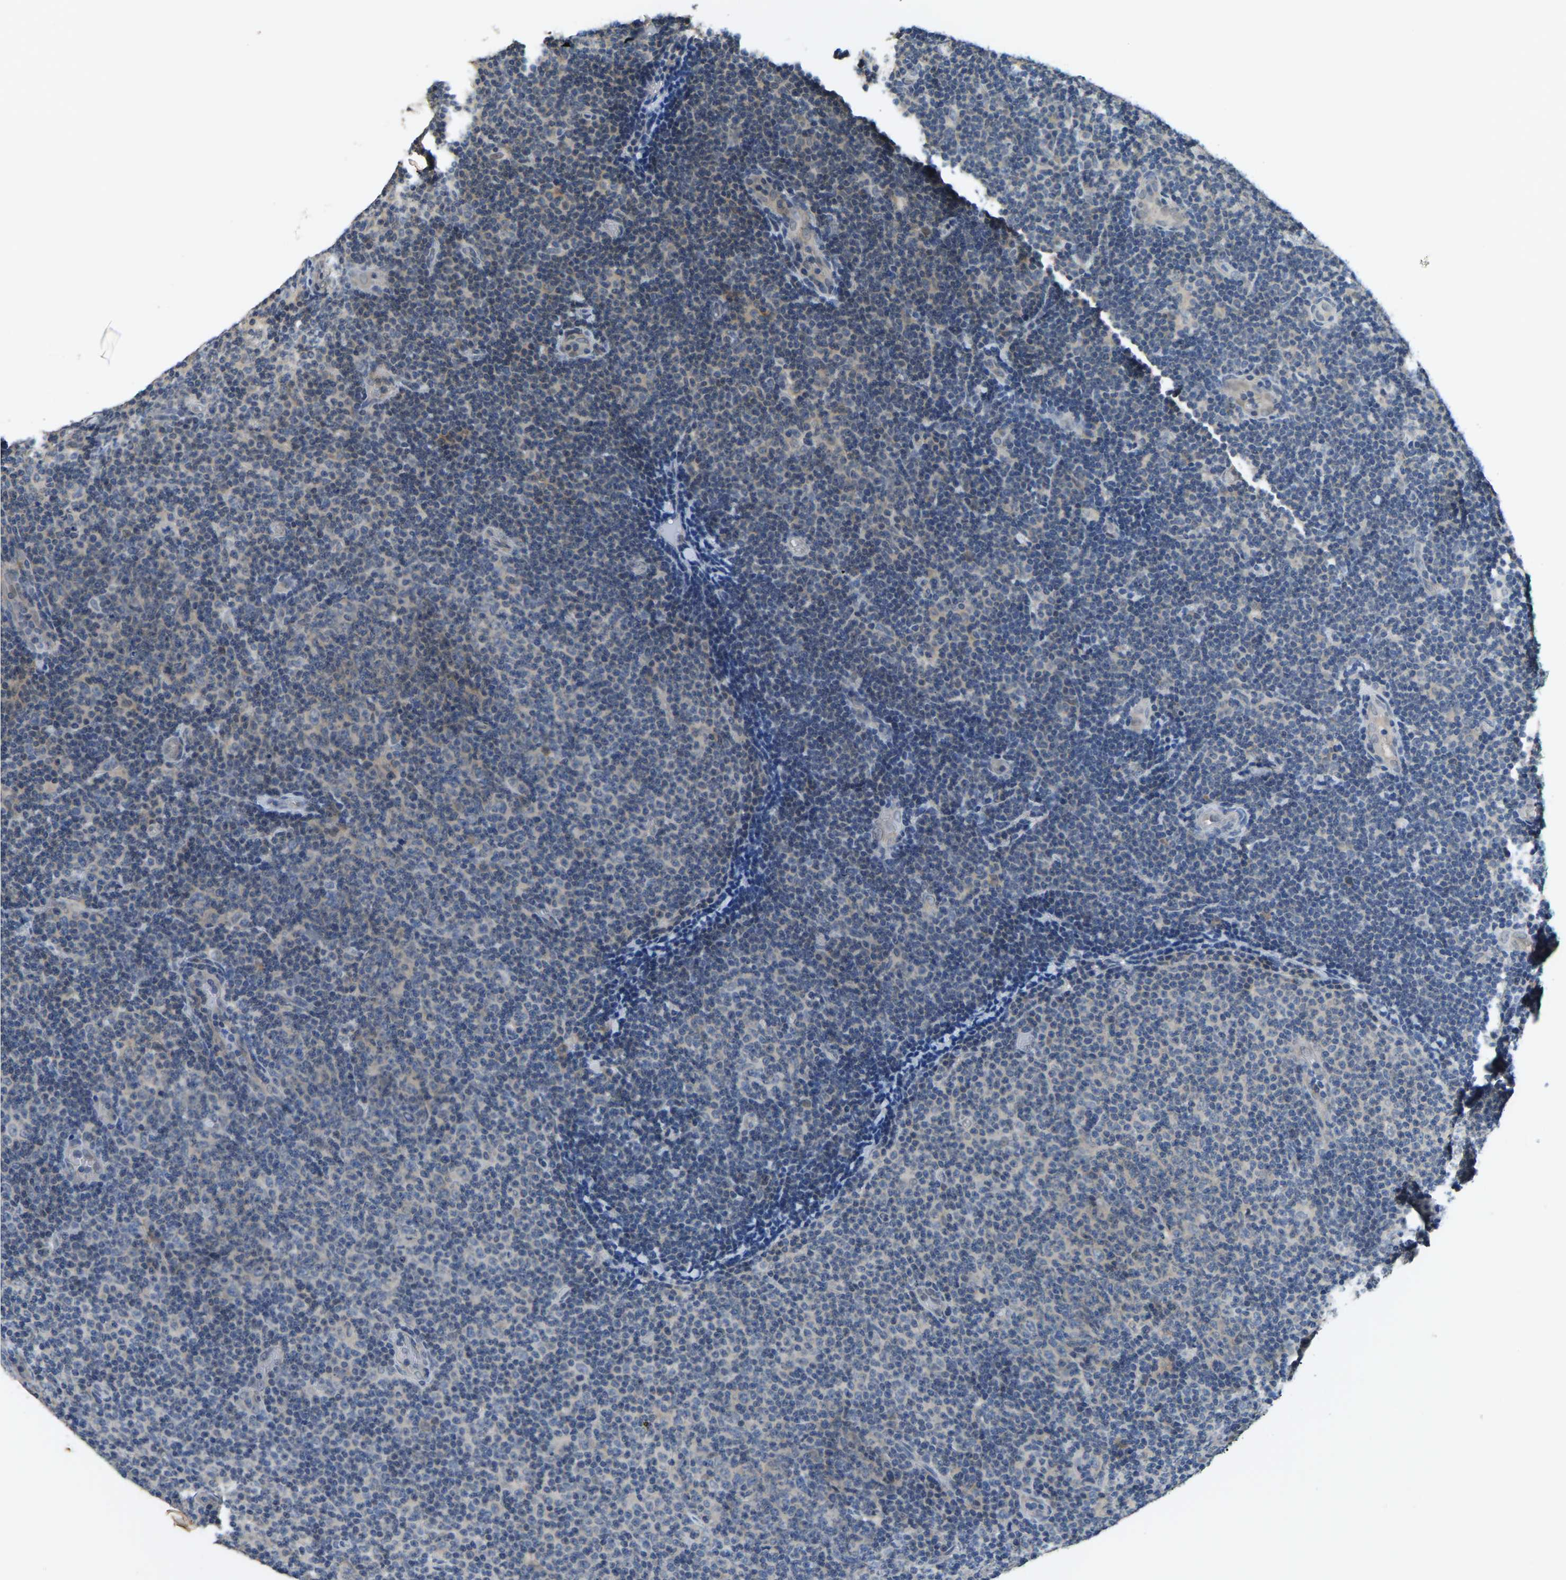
{"staining": {"intensity": "negative", "quantity": "none", "location": "none"}, "tissue": "lymphoma", "cell_type": "Tumor cells", "image_type": "cancer", "snomed": [{"axis": "morphology", "description": "Malignant lymphoma, non-Hodgkin's type, Low grade"}, {"axis": "topography", "description": "Lymph node"}], "caption": "Tumor cells show no significant expression in low-grade malignant lymphoma, non-Hodgkin's type.", "gene": "AHNAK", "patient": {"sex": "male", "age": 83}}